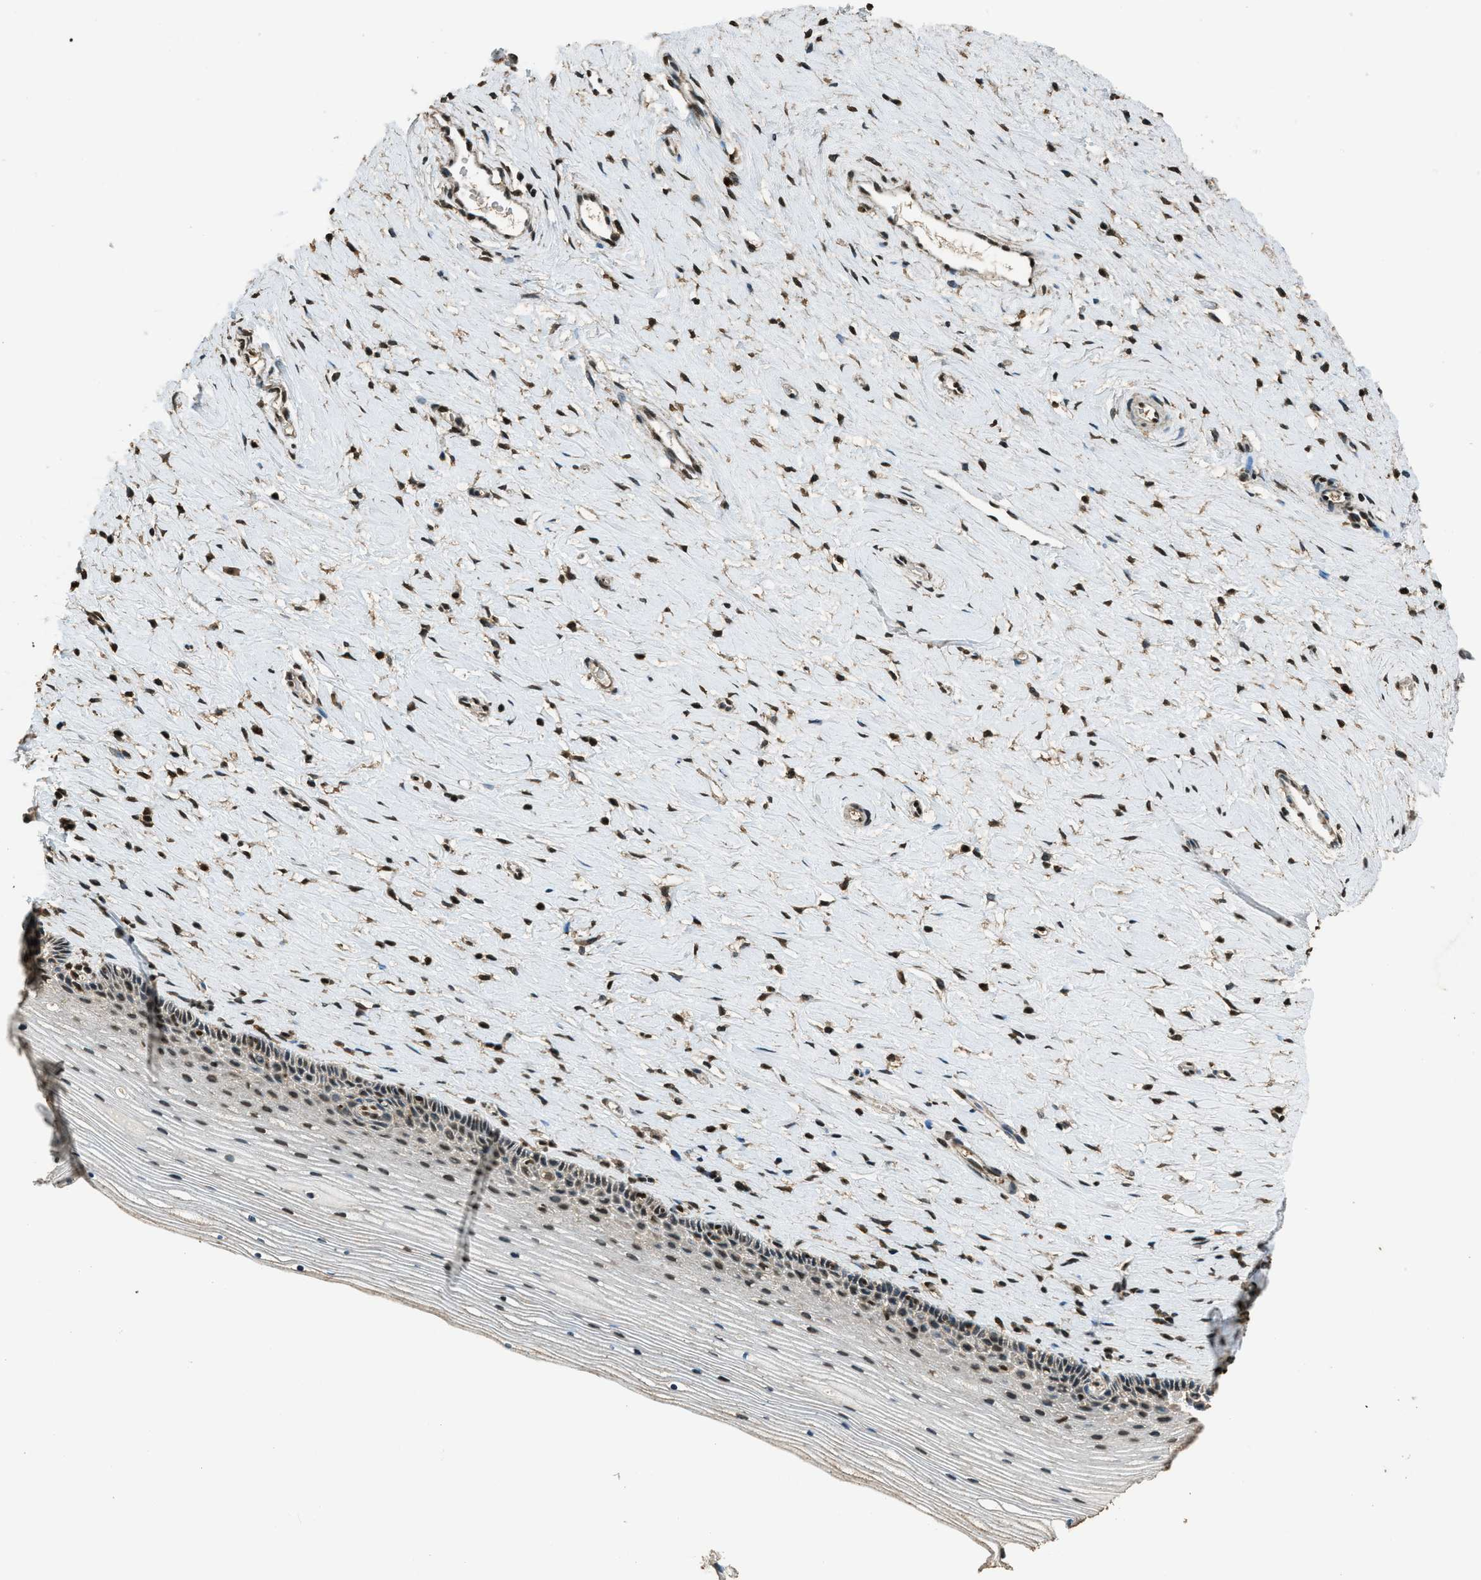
{"staining": {"intensity": "moderate", "quantity": ">75%", "location": "nuclear"}, "tissue": "cervix", "cell_type": "Squamous epithelial cells", "image_type": "normal", "snomed": [{"axis": "morphology", "description": "Normal tissue, NOS"}, {"axis": "topography", "description": "Cervix"}], "caption": "A brown stain highlights moderate nuclear positivity of a protein in squamous epithelial cells of unremarkable human cervix.", "gene": "MYB", "patient": {"sex": "female", "age": 39}}